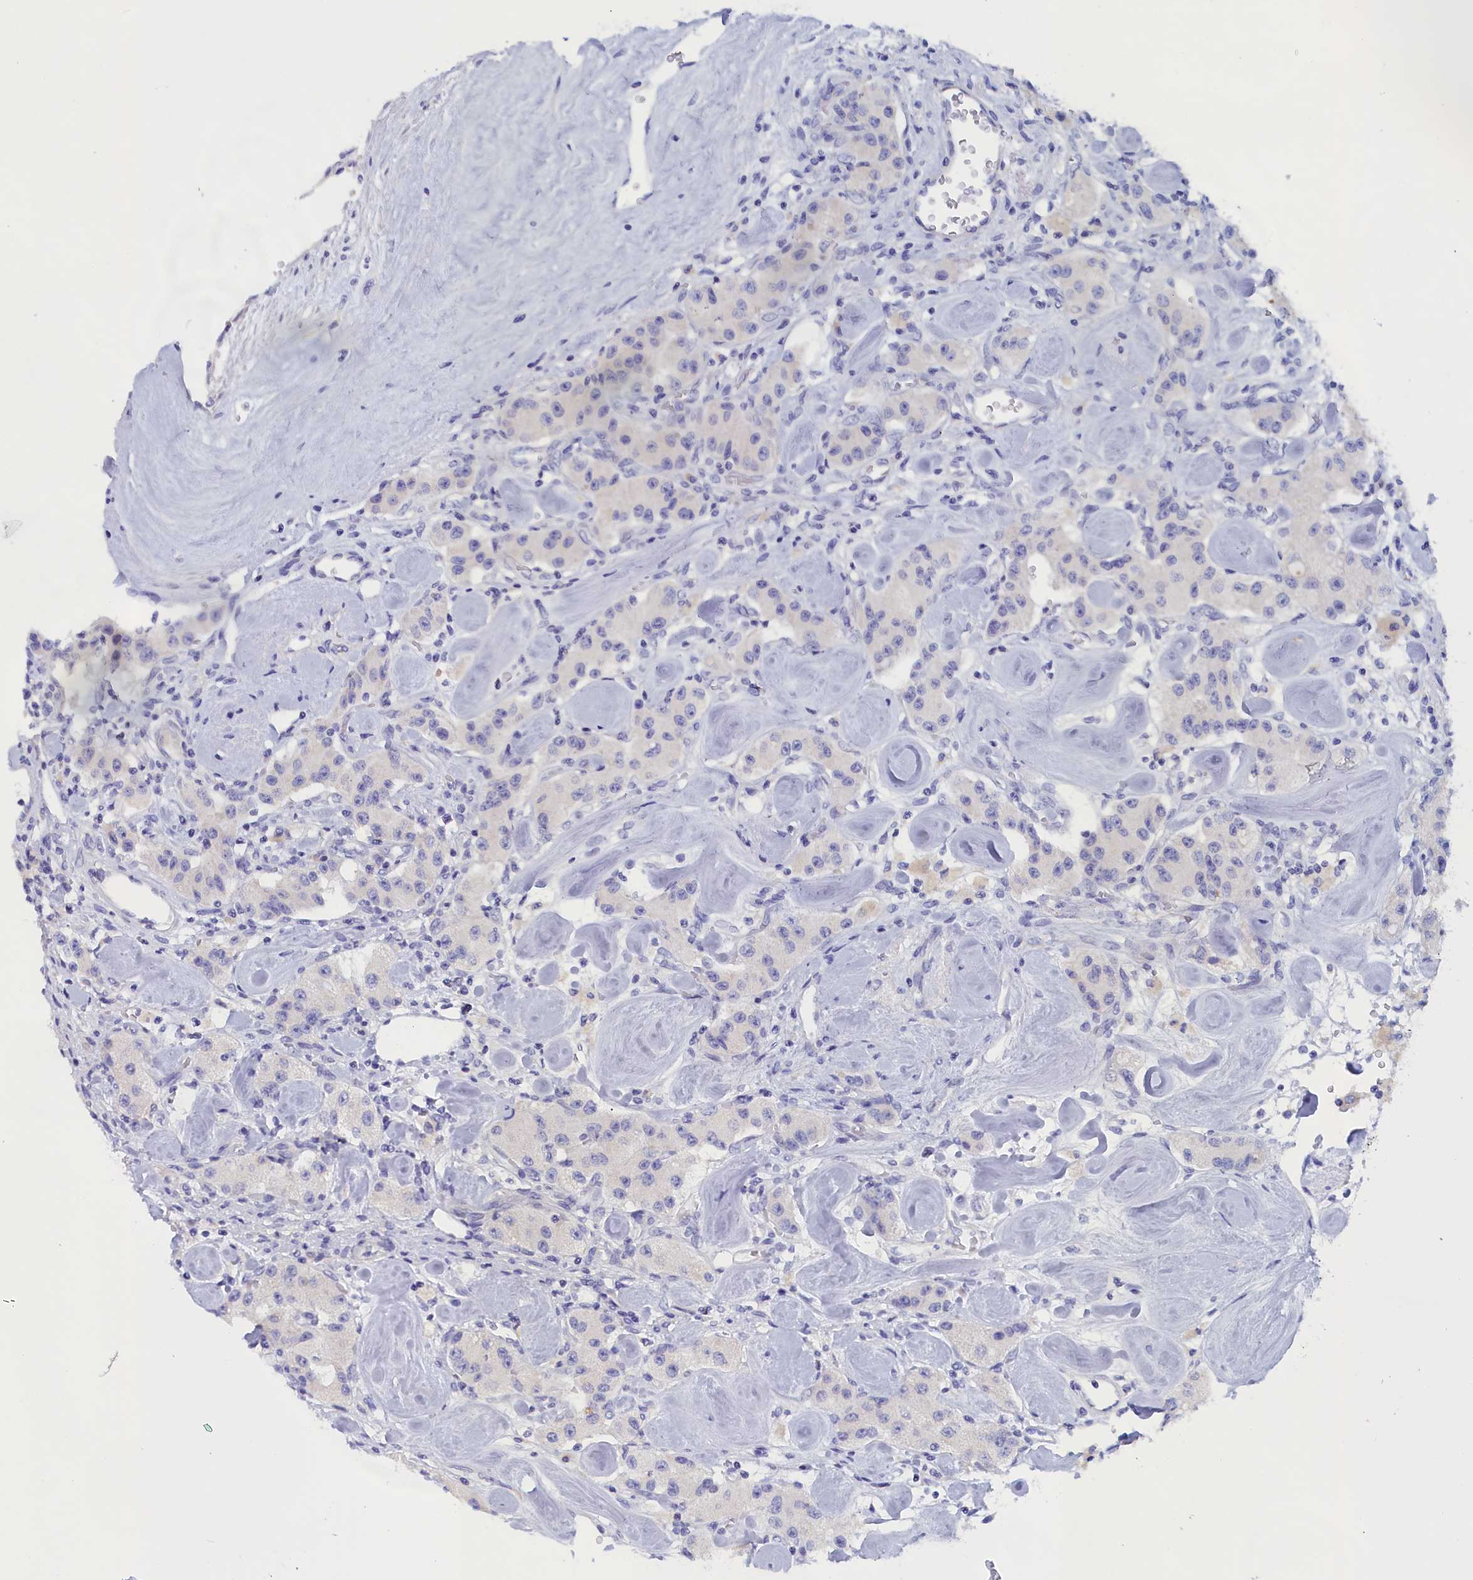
{"staining": {"intensity": "negative", "quantity": "none", "location": "none"}, "tissue": "carcinoid", "cell_type": "Tumor cells", "image_type": "cancer", "snomed": [{"axis": "morphology", "description": "Carcinoid, malignant, NOS"}, {"axis": "topography", "description": "Pancreas"}], "caption": "The histopathology image reveals no significant expression in tumor cells of malignant carcinoid. (DAB (3,3'-diaminobenzidine) immunohistochemistry, high magnification).", "gene": "ANKRD2", "patient": {"sex": "male", "age": 41}}